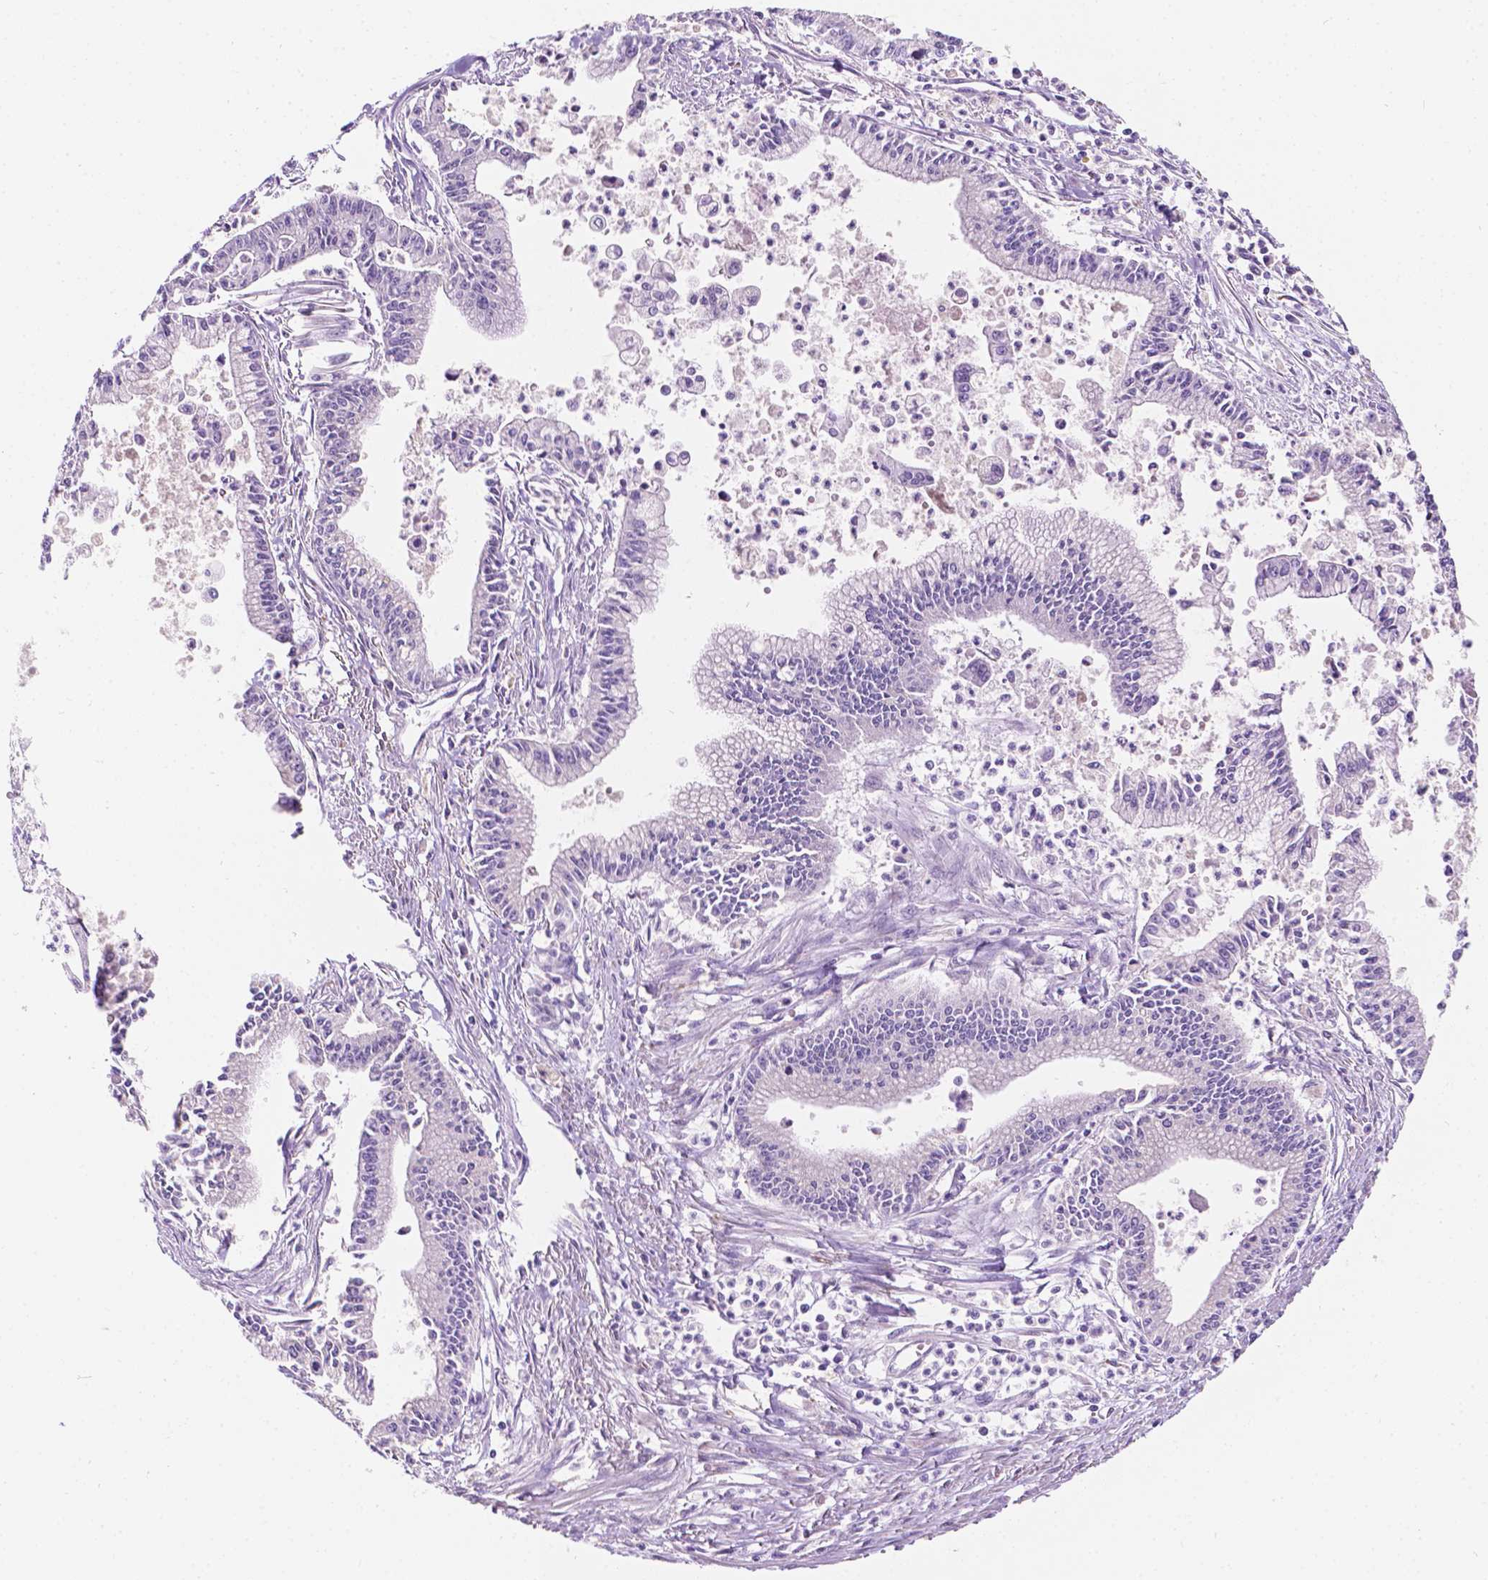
{"staining": {"intensity": "negative", "quantity": "none", "location": "none"}, "tissue": "pancreatic cancer", "cell_type": "Tumor cells", "image_type": "cancer", "snomed": [{"axis": "morphology", "description": "Adenocarcinoma, NOS"}, {"axis": "topography", "description": "Pancreas"}], "caption": "Tumor cells show no significant protein positivity in pancreatic adenocarcinoma. (DAB (3,3'-diaminobenzidine) IHC visualized using brightfield microscopy, high magnification).", "gene": "NOS1AP", "patient": {"sex": "female", "age": 65}}